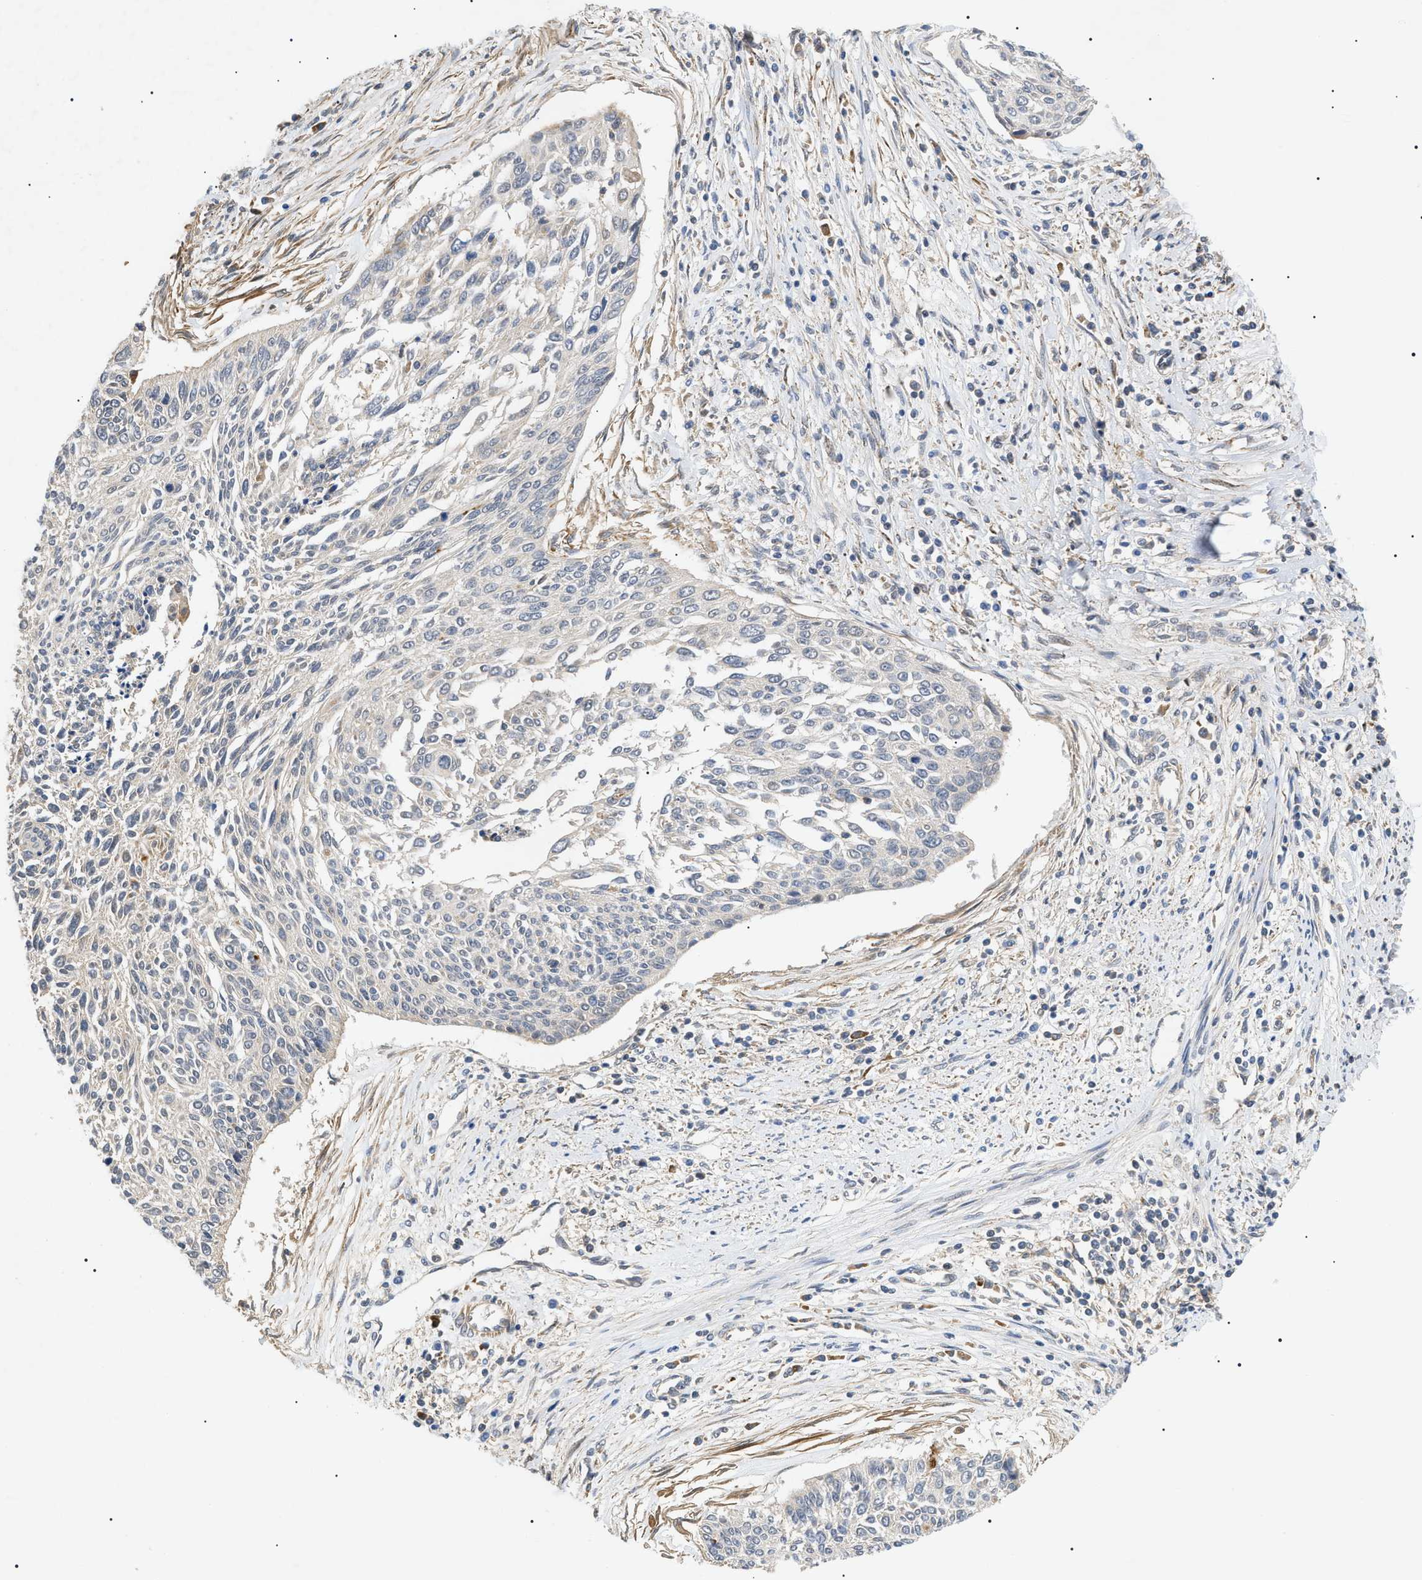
{"staining": {"intensity": "negative", "quantity": "none", "location": "none"}, "tissue": "cervical cancer", "cell_type": "Tumor cells", "image_type": "cancer", "snomed": [{"axis": "morphology", "description": "Squamous cell carcinoma, NOS"}, {"axis": "topography", "description": "Cervix"}], "caption": "Immunohistochemistry of squamous cell carcinoma (cervical) exhibits no positivity in tumor cells.", "gene": "ASTL", "patient": {"sex": "female", "age": 55}}